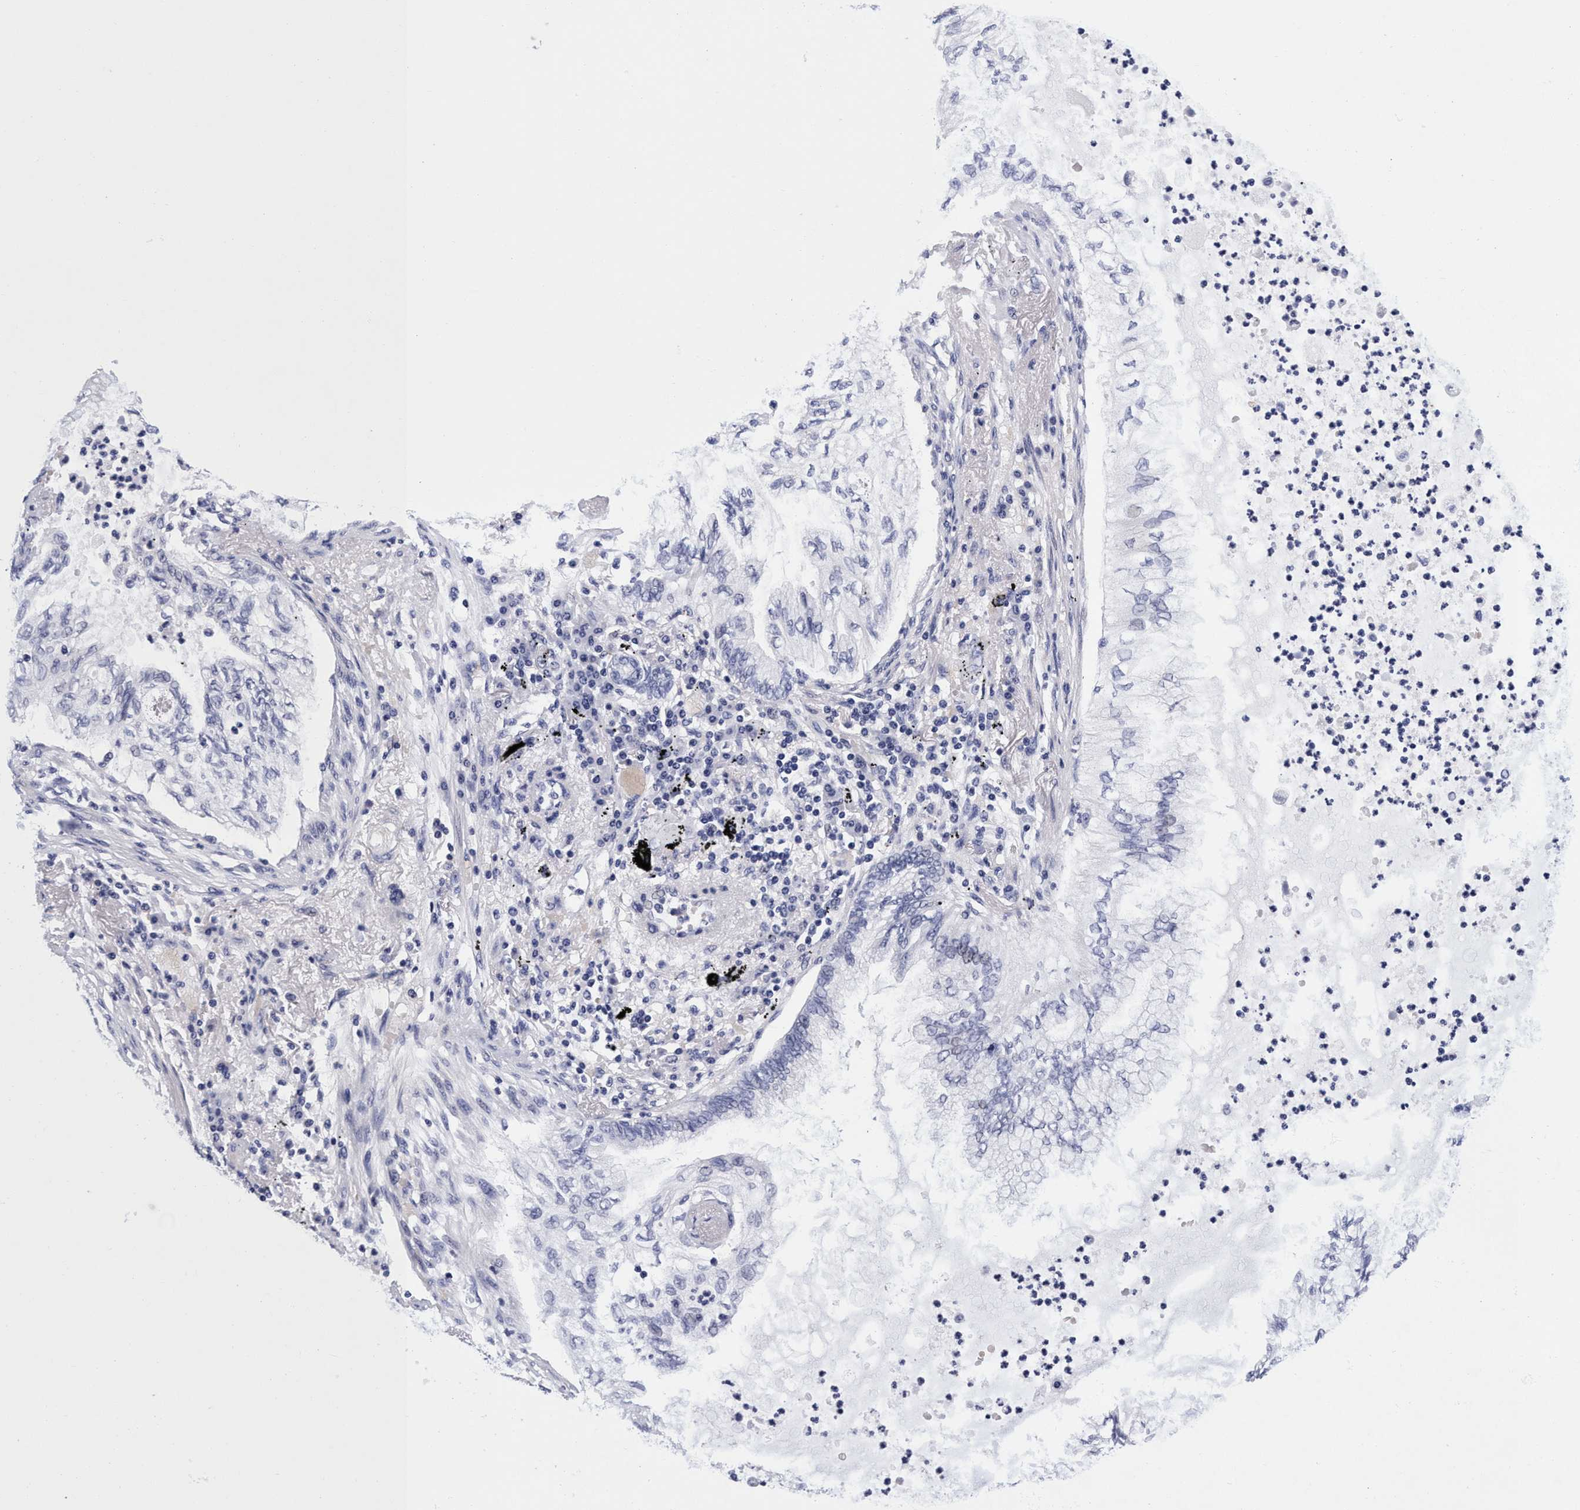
{"staining": {"intensity": "negative", "quantity": "none", "location": "none"}, "tissue": "lung cancer", "cell_type": "Tumor cells", "image_type": "cancer", "snomed": [{"axis": "morphology", "description": "Normal tissue, NOS"}, {"axis": "morphology", "description": "Adenocarcinoma, NOS"}, {"axis": "topography", "description": "Bronchus"}, {"axis": "topography", "description": "Lung"}], "caption": "Adenocarcinoma (lung) was stained to show a protein in brown. There is no significant positivity in tumor cells.", "gene": "PLPPR1", "patient": {"sex": "female", "age": 70}}